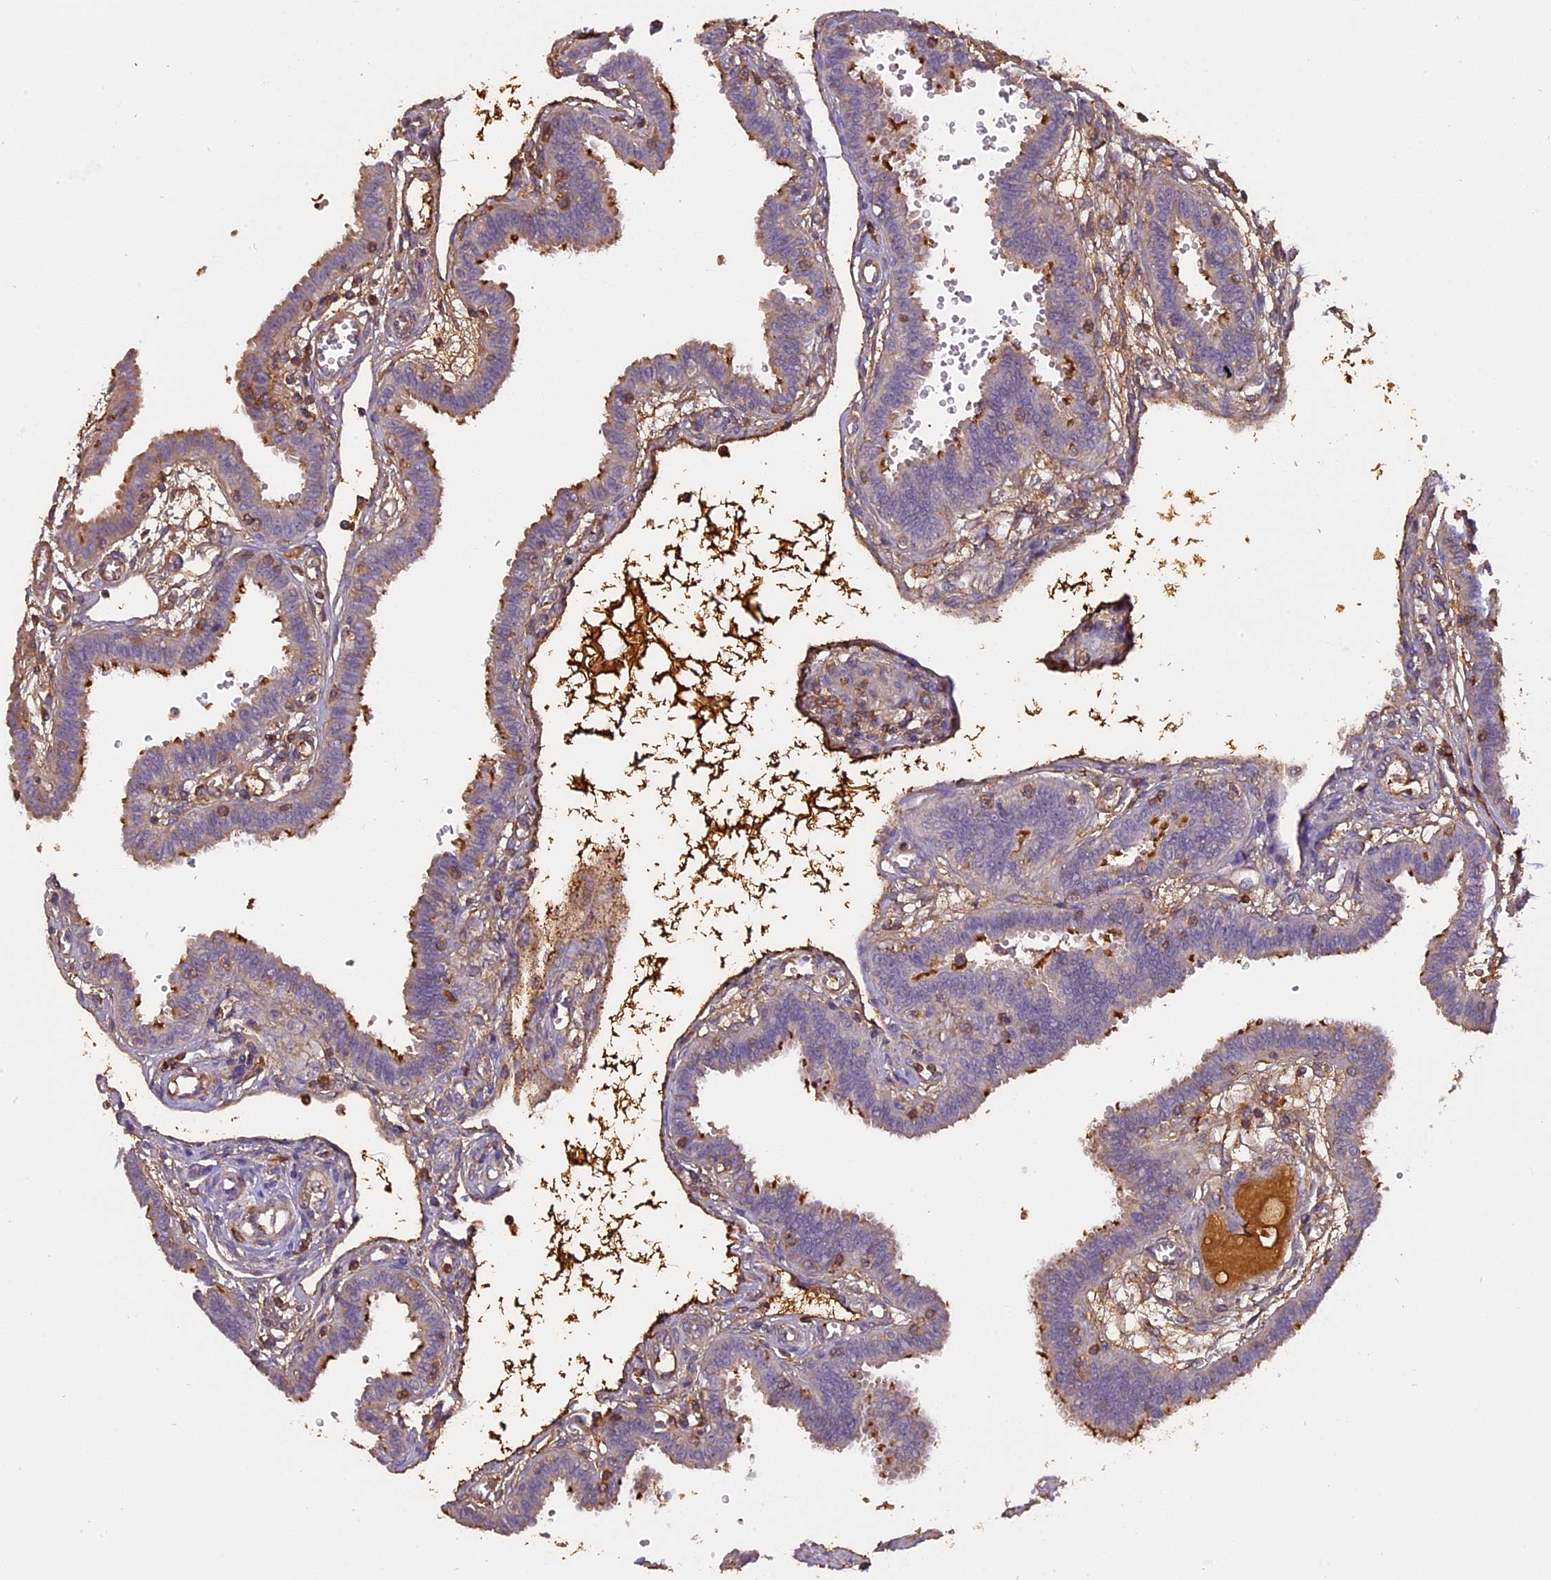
{"staining": {"intensity": "moderate", "quantity": "<25%", "location": "cytoplasmic/membranous"}, "tissue": "fallopian tube", "cell_type": "Glandular cells", "image_type": "normal", "snomed": [{"axis": "morphology", "description": "Normal tissue, NOS"}, {"axis": "topography", "description": "Fallopian tube"}], "caption": "Immunohistochemical staining of unremarkable fallopian tube exhibits moderate cytoplasmic/membranous protein positivity in about <25% of glandular cells.", "gene": "CFAP119", "patient": {"sex": "female", "age": 32}}